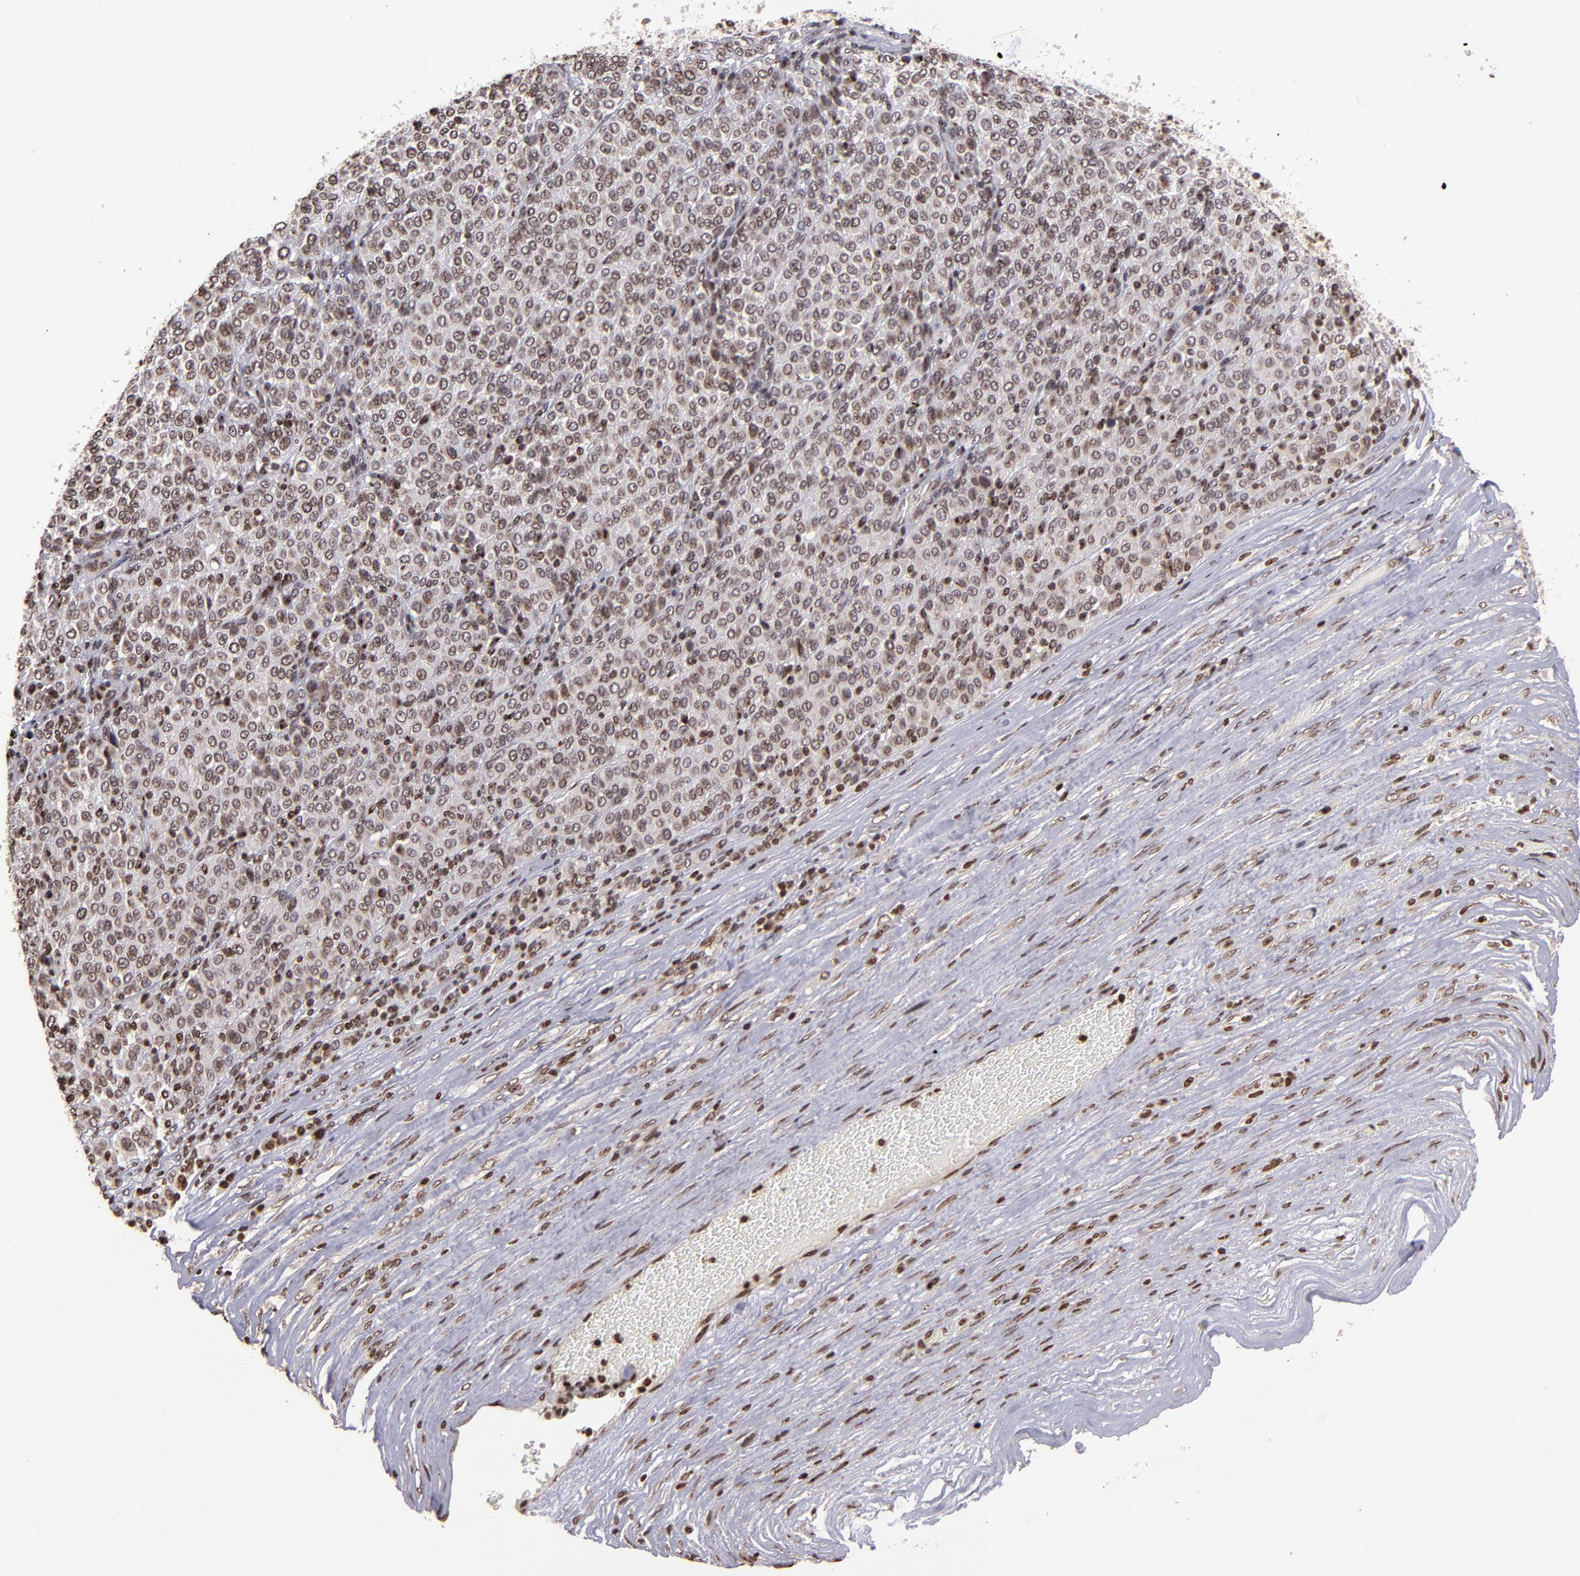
{"staining": {"intensity": "moderate", "quantity": ">75%", "location": "cytoplasmic/membranous,nuclear"}, "tissue": "melanoma", "cell_type": "Tumor cells", "image_type": "cancer", "snomed": [{"axis": "morphology", "description": "Malignant melanoma, Metastatic site"}, {"axis": "topography", "description": "Pancreas"}], "caption": "IHC photomicrograph of neoplastic tissue: malignant melanoma (metastatic site) stained using IHC reveals medium levels of moderate protein expression localized specifically in the cytoplasmic/membranous and nuclear of tumor cells, appearing as a cytoplasmic/membranous and nuclear brown color.", "gene": "CSDC2", "patient": {"sex": "female", "age": 30}}